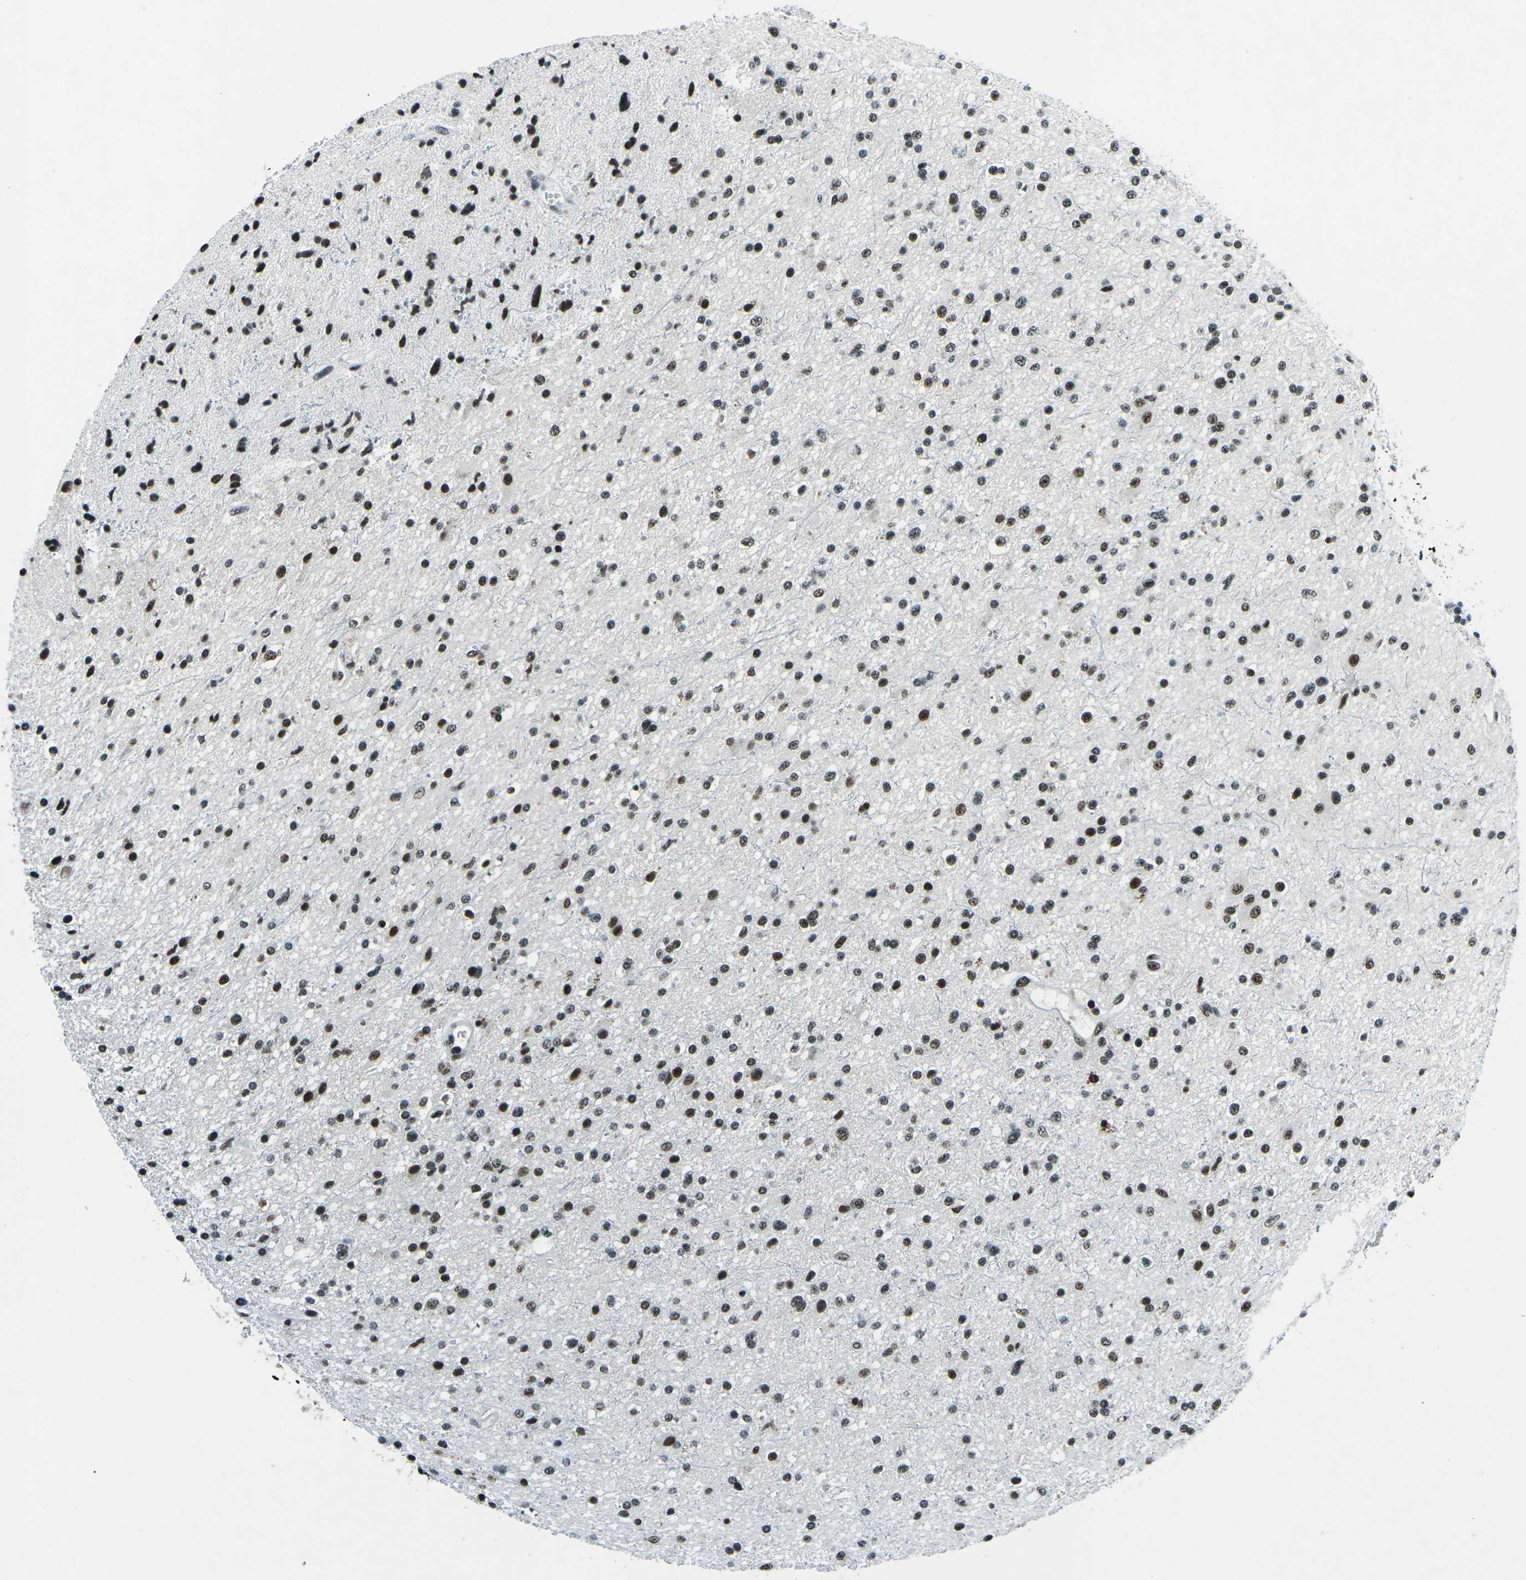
{"staining": {"intensity": "strong", "quantity": ">75%", "location": "nuclear"}, "tissue": "glioma", "cell_type": "Tumor cells", "image_type": "cancer", "snomed": [{"axis": "morphology", "description": "Glioma, malignant, High grade"}, {"axis": "topography", "description": "Brain"}], "caption": "Malignant glioma (high-grade) stained for a protein demonstrates strong nuclear positivity in tumor cells.", "gene": "RBL2", "patient": {"sex": "male", "age": 33}}